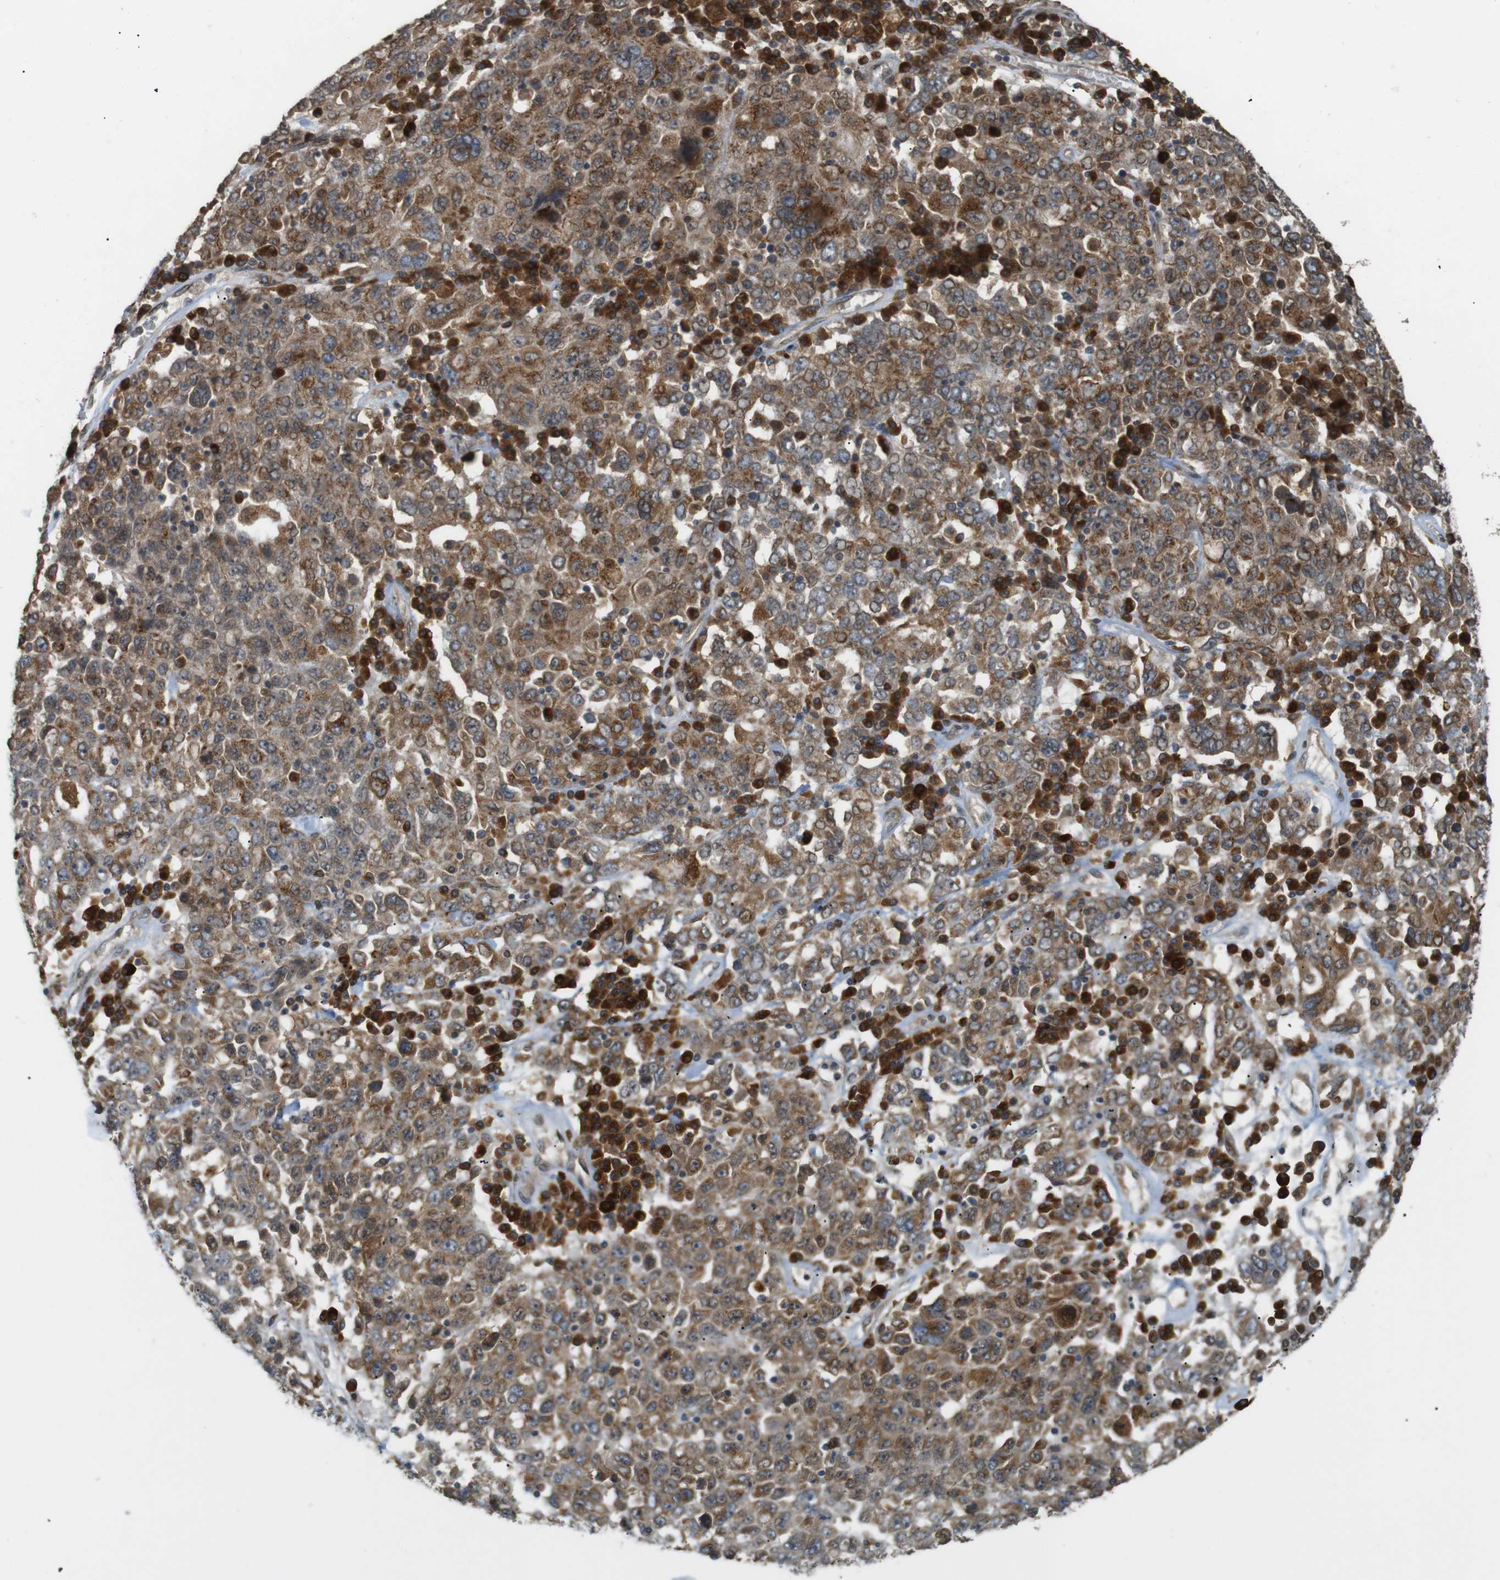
{"staining": {"intensity": "moderate", "quantity": ">75%", "location": "cytoplasmic/membranous"}, "tissue": "ovarian cancer", "cell_type": "Tumor cells", "image_type": "cancer", "snomed": [{"axis": "morphology", "description": "Carcinoma, endometroid"}, {"axis": "topography", "description": "Ovary"}], "caption": "There is medium levels of moderate cytoplasmic/membranous expression in tumor cells of endometroid carcinoma (ovarian), as demonstrated by immunohistochemical staining (brown color).", "gene": "TMED4", "patient": {"sex": "female", "age": 62}}